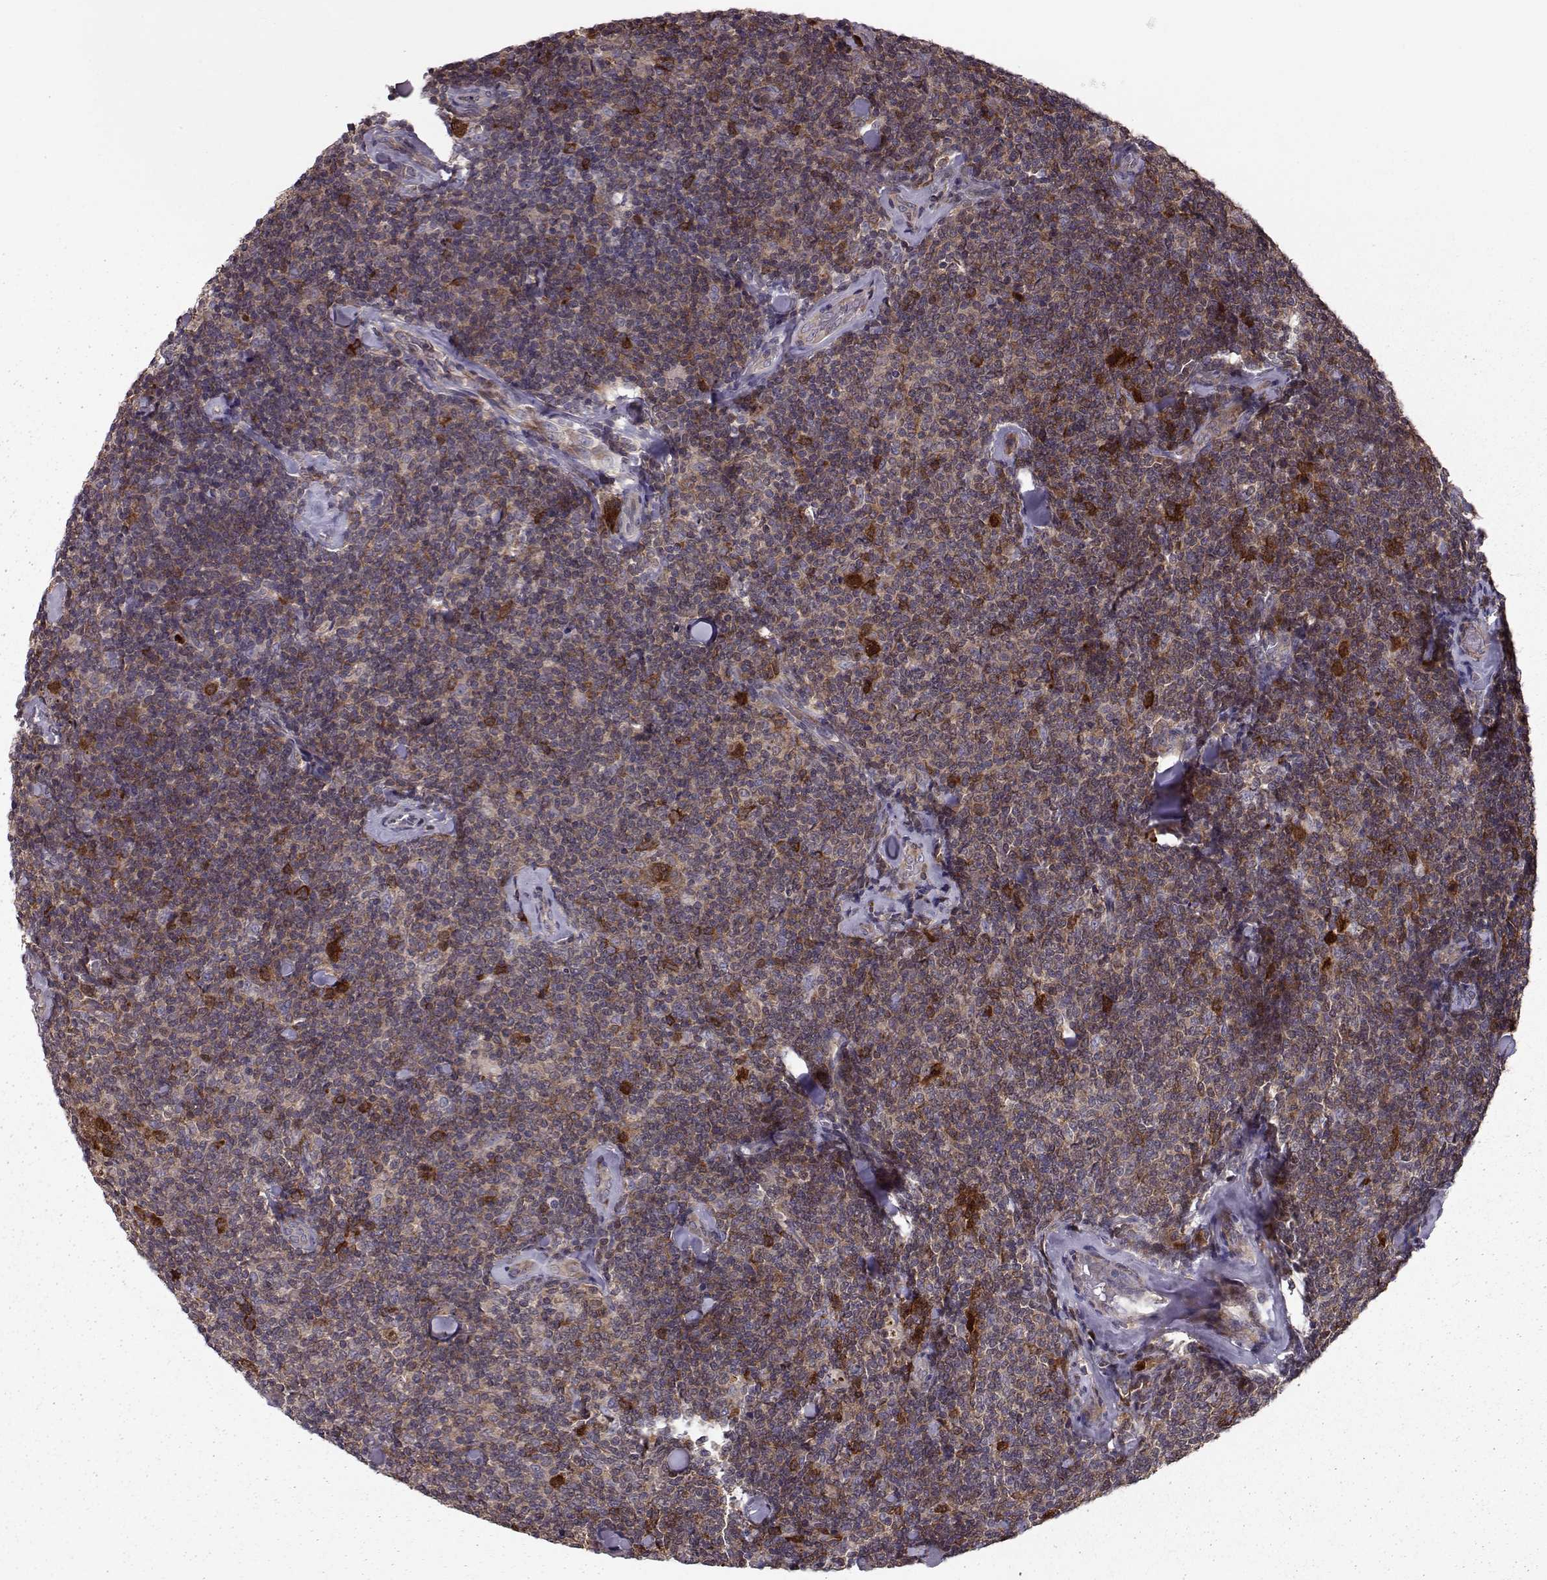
{"staining": {"intensity": "moderate", "quantity": ">75%", "location": "cytoplasmic/membranous"}, "tissue": "lymphoma", "cell_type": "Tumor cells", "image_type": "cancer", "snomed": [{"axis": "morphology", "description": "Malignant lymphoma, non-Hodgkin's type, Low grade"}, {"axis": "topography", "description": "Lymph node"}], "caption": "The image shows staining of malignant lymphoma, non-Hodgkin's type (low-grade), revealing moderate cytoplasmic/membranous protein positivity (brown color) within tumor cells.", "gene": "RANBP1", "patient": {"sex": "female", "age": 56}}